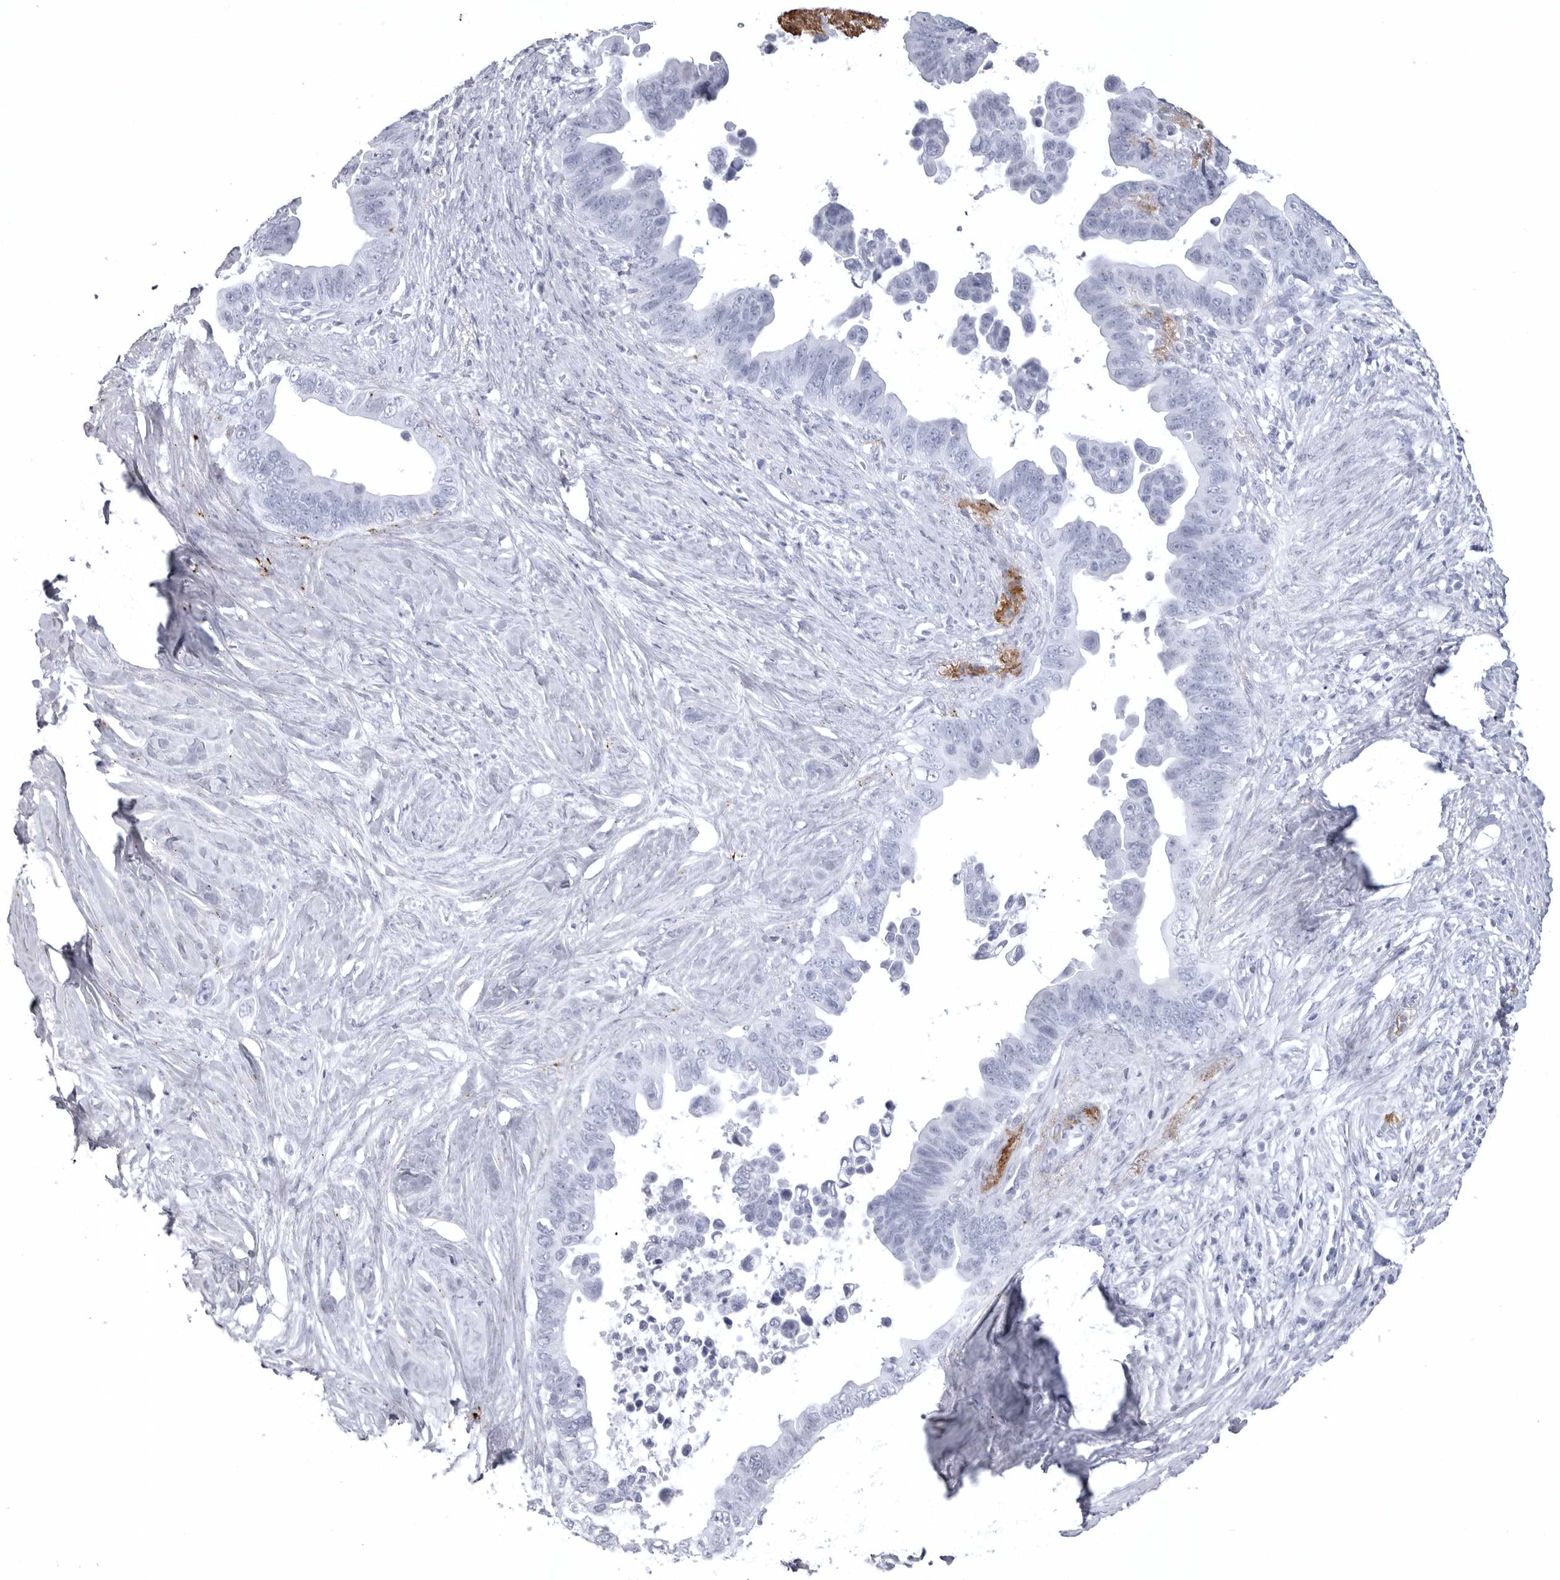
{"staining": {"intensity": "negative", "quantity": "none", "location": "none"}, "tissue": "pancreatic cancer", "cell_type": "Tumor cells", "image_type": "cancer", "snomed": [{"axis": "morphology", "description": "Adenocarcinoma, NOS"}, {"axis": "topography", "description": "Pancreas"}], "caption": "IHC micrograph of neoplastic tissue: human adenocarcinoma (pancreatic) stained with DAB (3,3'-diaminobenzidine) reveals no significant protein staining in tumor cells.", "gene": "COL26A1", "patient": {"sex": "female", "age": 72}}